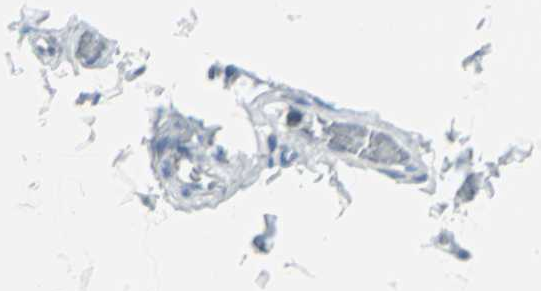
{"staining": {"intensity": "negative", "quantity": "none", "location": "none"}, "tissue": "adipose tissue", "cell_type": "Adipocytes", "image_type": "normal", "snomed": [{"axis": "morphology", "description": "Normal tissue, NOS"}, {"axis": "topography", "description": "Soft tissue"}], "caption": "High power microscopy histopathology image of an immunohistochemistry photomicrograph of normal adipose tissue, revealing no significant positivity in adipocytes.", "gene": "DNAI2", "patient": {"sex": "male", "age": 26}}